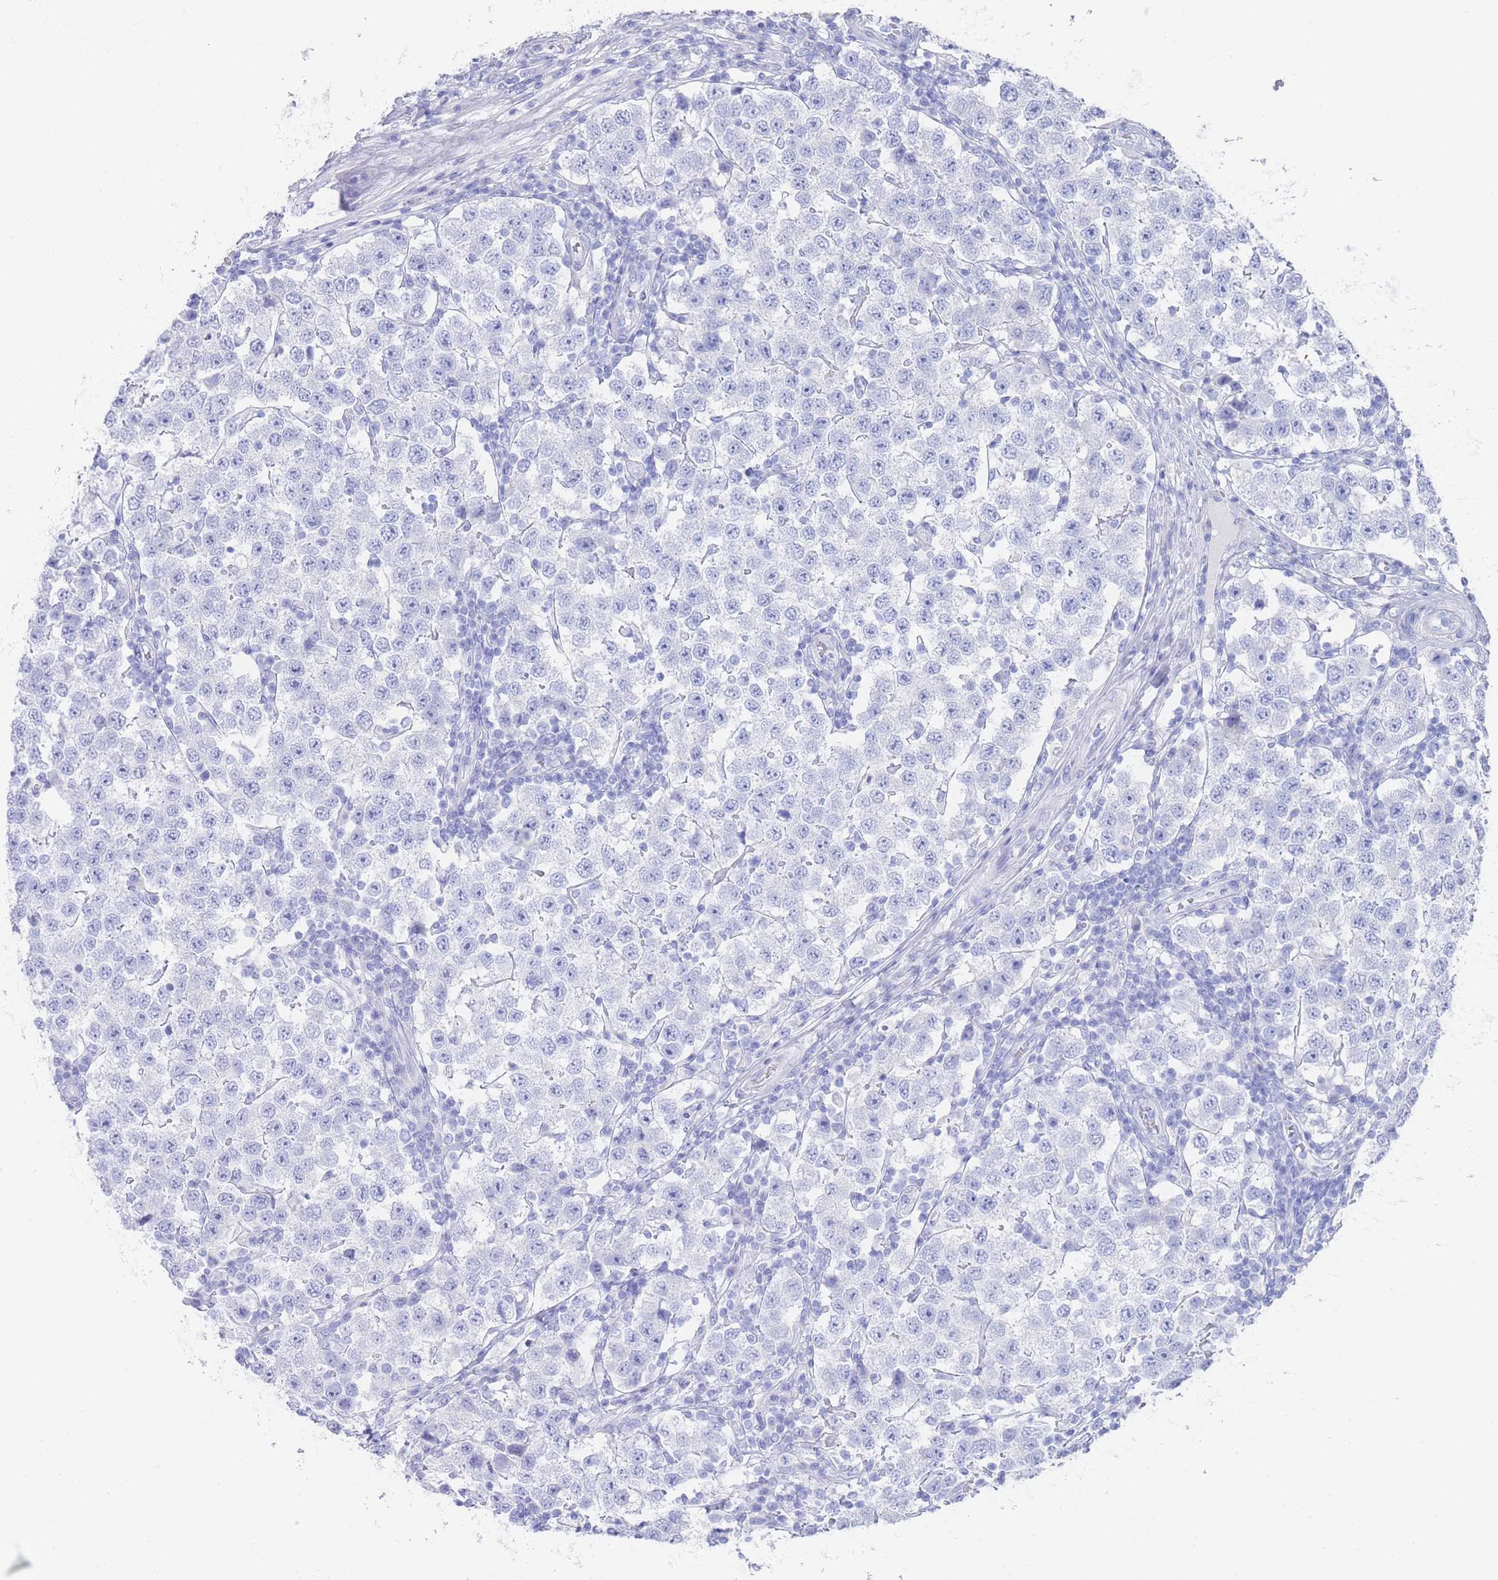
{"staining": {"intensity": "negative", "quantity": "none", "location": "none"}, "tissue": "testis cancer", "cell_type": "Tumor cells", "image_type": "cancer", "snomed": [{"axis": "morphology", "description": "Seminoma, NOS"}, {"axis": "topography", "description": "Testis"}], "caption": "High magnification brightfield microscopy of testis cancer (seminoma) stained with DAB (brown) and counterstained with hematoxylin (blue): tumor cells show no significant staining. The staining was performed using DAB (3,3'-diaminobenzidine) to visualize the protein expression in brown, while the nuclei were stained in blue with hematoxylin (Magnification: 20x).", "gene": "LRRC37A", "patient": {"sex": "male", "age": 34}}